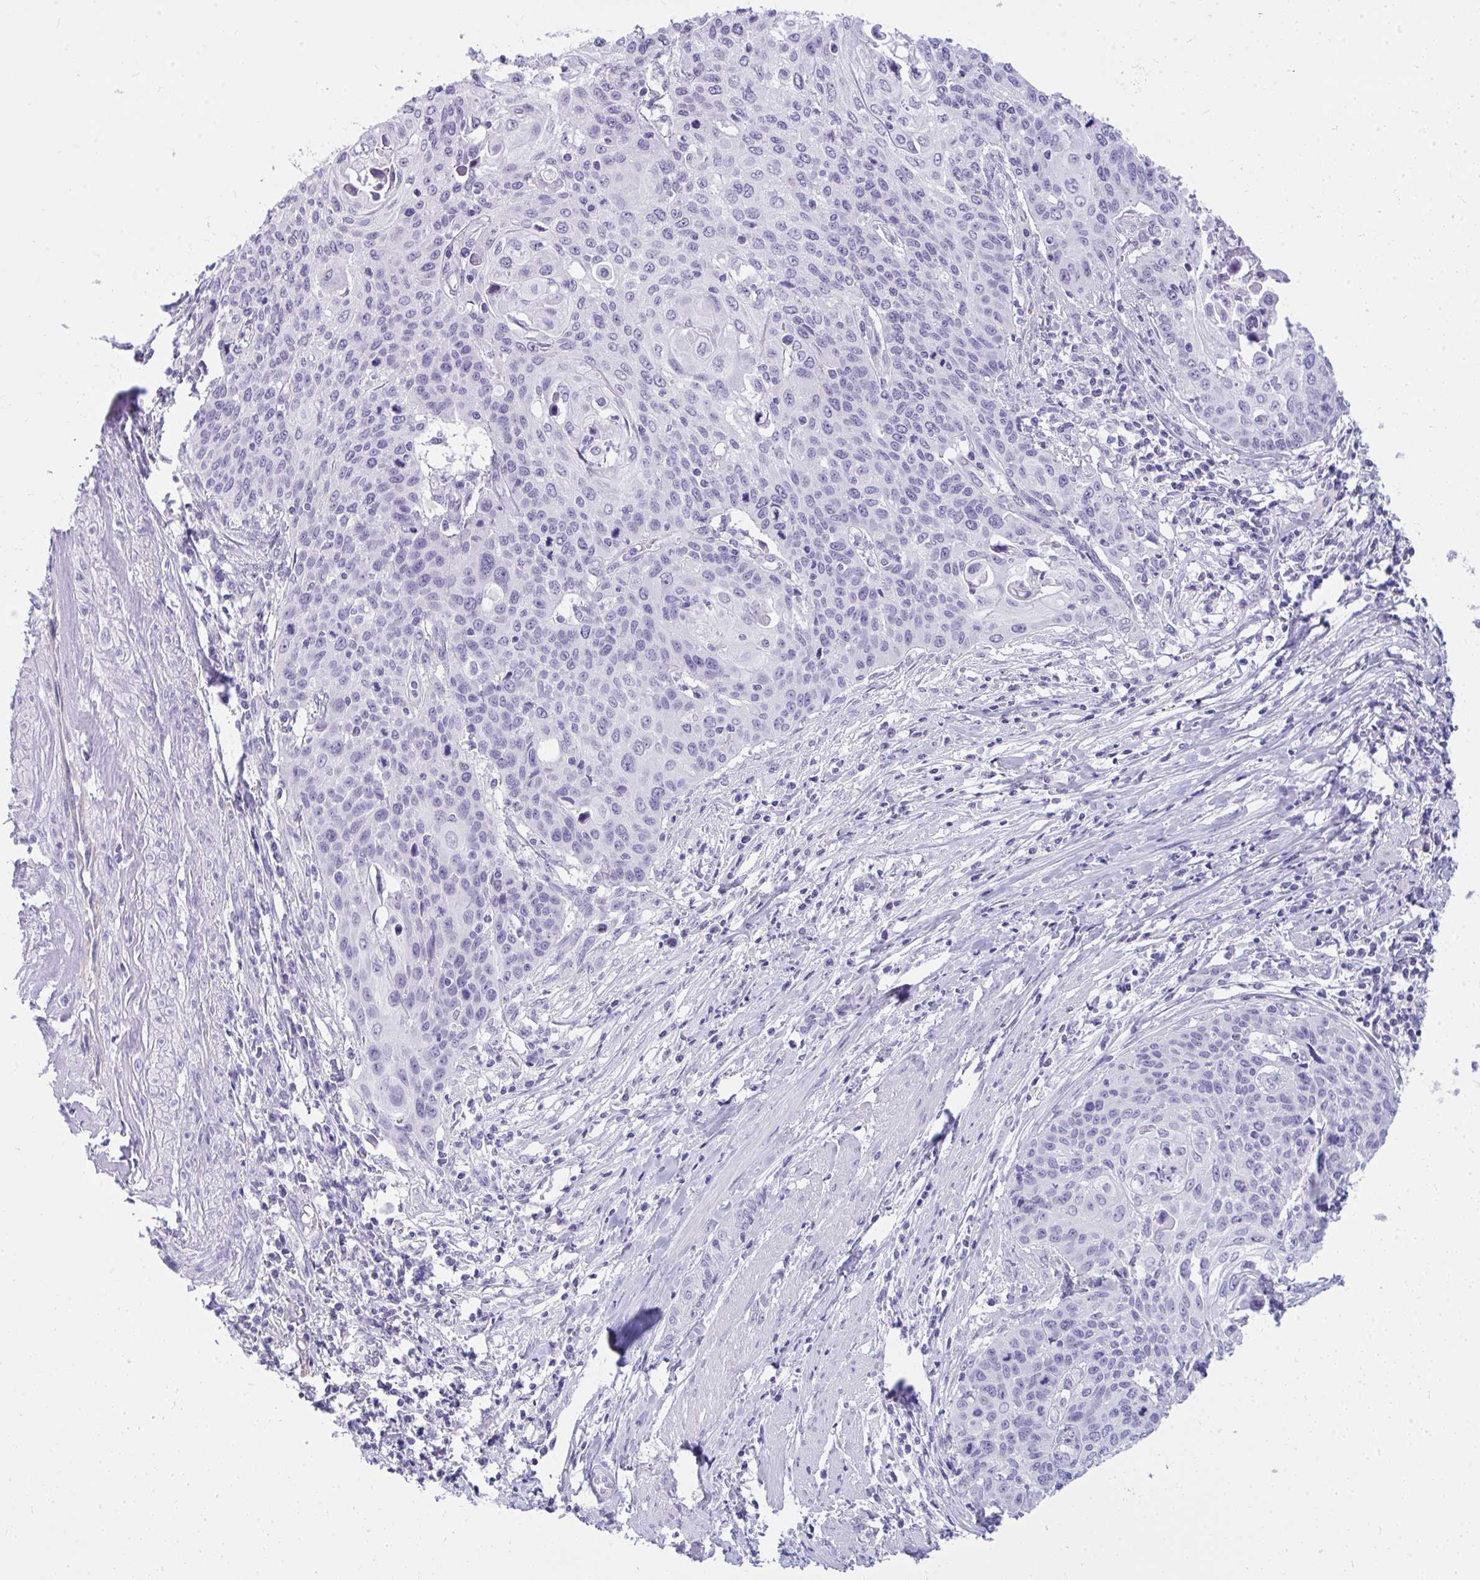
{"staining": {"intensity": "negative", "quantity": "none", "location": "none"}, "tissue": "cervical cancer", "cell_type": "Tumor cells", "image_type": "cancer", "snomed": [{"axis": "morphology", "description": "Squamous cell carcinoma, NOS"}, {"axis": "topography", "description": "Cervix"}], "caption": "Immunohistochemical staining of human cervical cancer (squamous cell carcinoma) displays no significant expression in tumor cells.", "gene": "PRM2", "patient": {"sex": "female", "age": 65}}